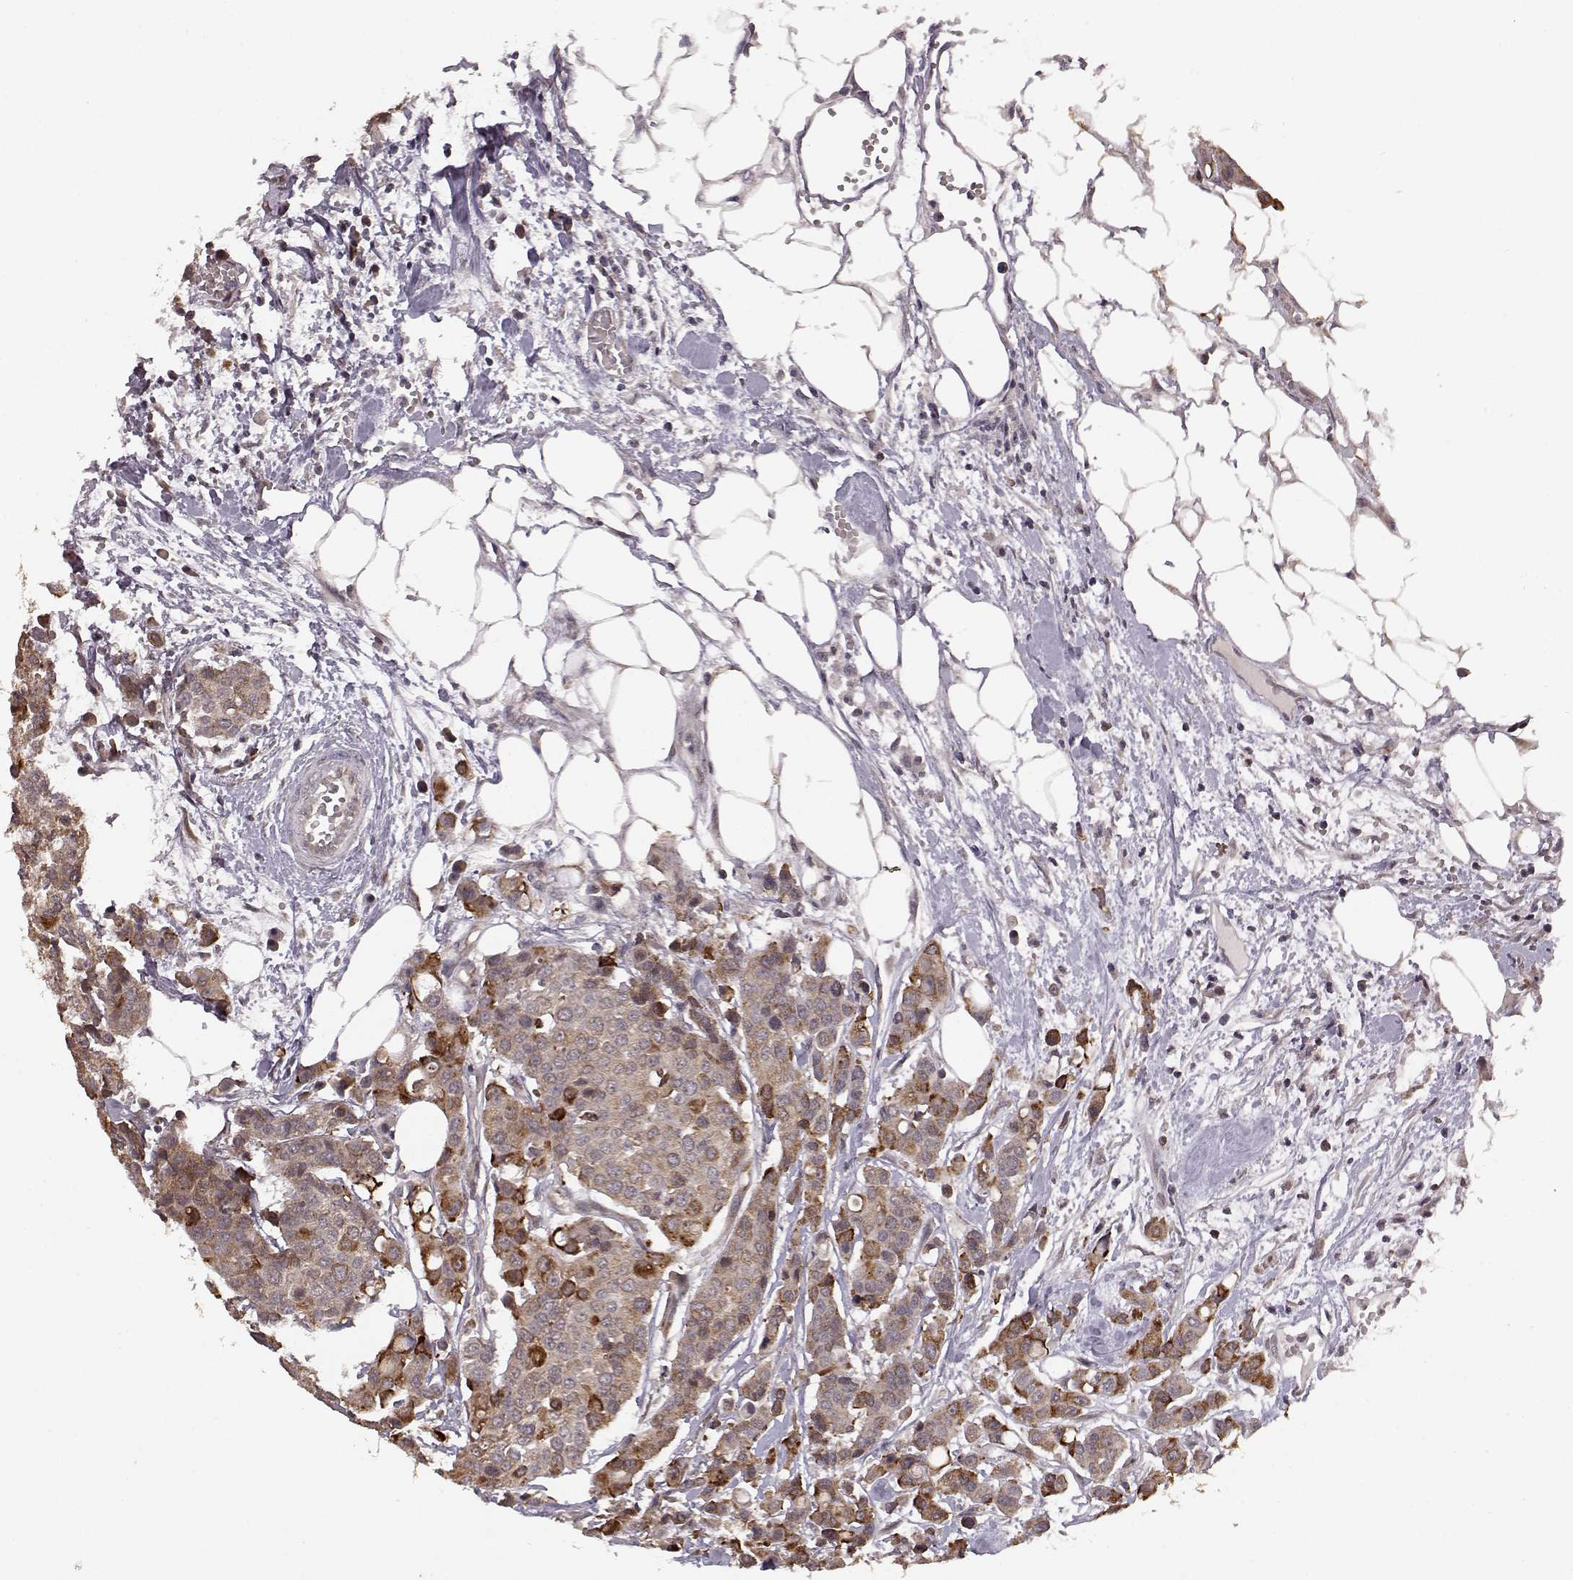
{"staining": {"intensity": "moderate", "quantity": ">75%", "location": "cytoplasmic/membranous"}, "tissue": "carcinoid", "cell_type": "Tumor cells", "image_type": "cancer", "snomed": [{"axis": "morphology", "description": "Carcinoid, malignant, NOS"}, {"axis": "topography", "description": "Colon"}], "caption": "Carcinoid tissue reveals moderate cytoplasmic/membranous staining in about >75% of tumor cells, visualized by immunohistochemistry.", "gene": "ELOVL5", "patient": {"sex": "male", "age": 81}}